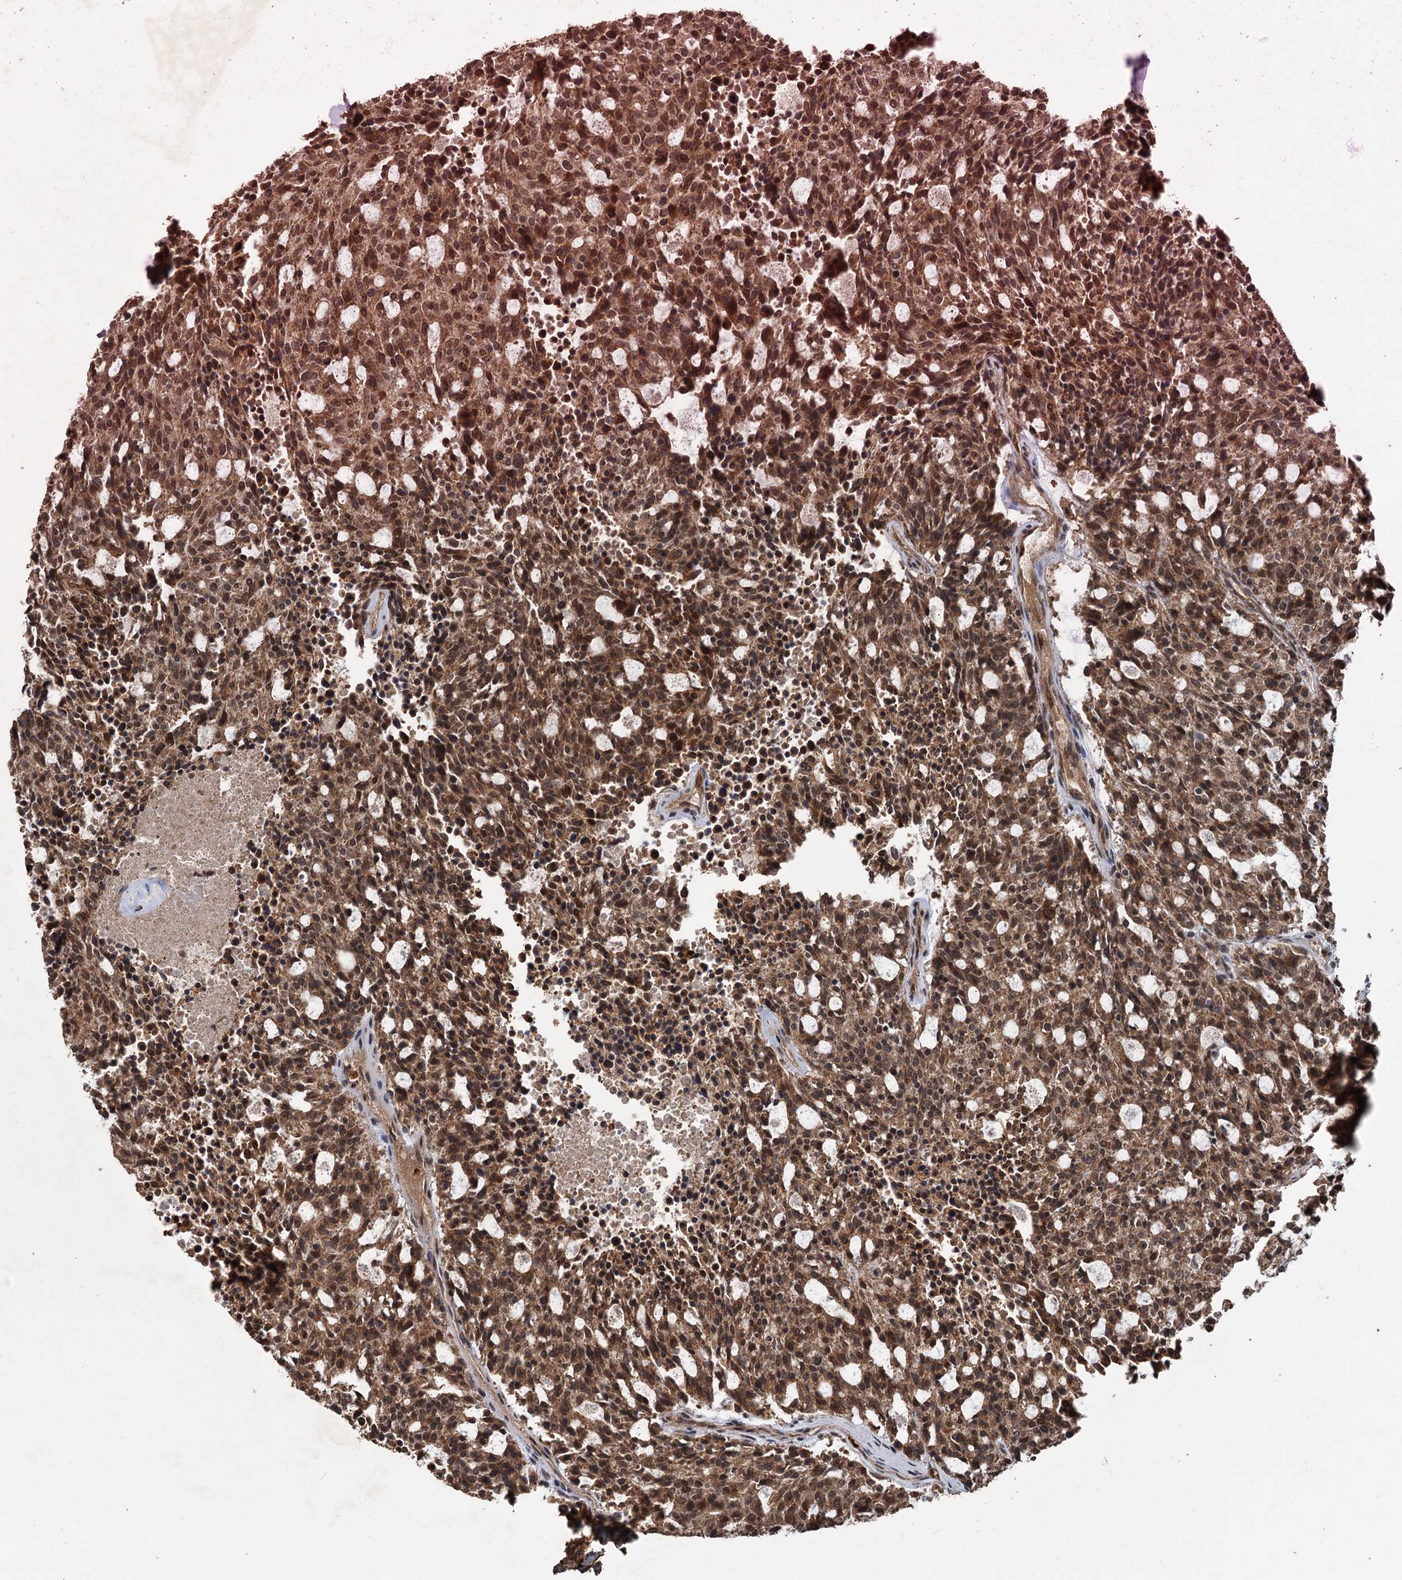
{"staining": {"intensity": "moderate", "quantity": ">75%", "location": "cytoplasmic/membranous,nuclear"}, "tissue": "carcinoid", "cell_type": "Tumor cells", "image_type": "cancer", "snomed": [{"axis": "morphology", "description": "Carcinoid, malignant, NOS"}, {"axis": "topography", "description": "Pancreas"}], "caption": "A high-resolution micrograph shows immunohistochemistry staining of carcinoid, which reveals moderate cytoplasmic/membranous and nuclear positivity in about >75% of tumor cells.", "gene": "KANSL2", "patient": {"sex": "female", "age": 54}}